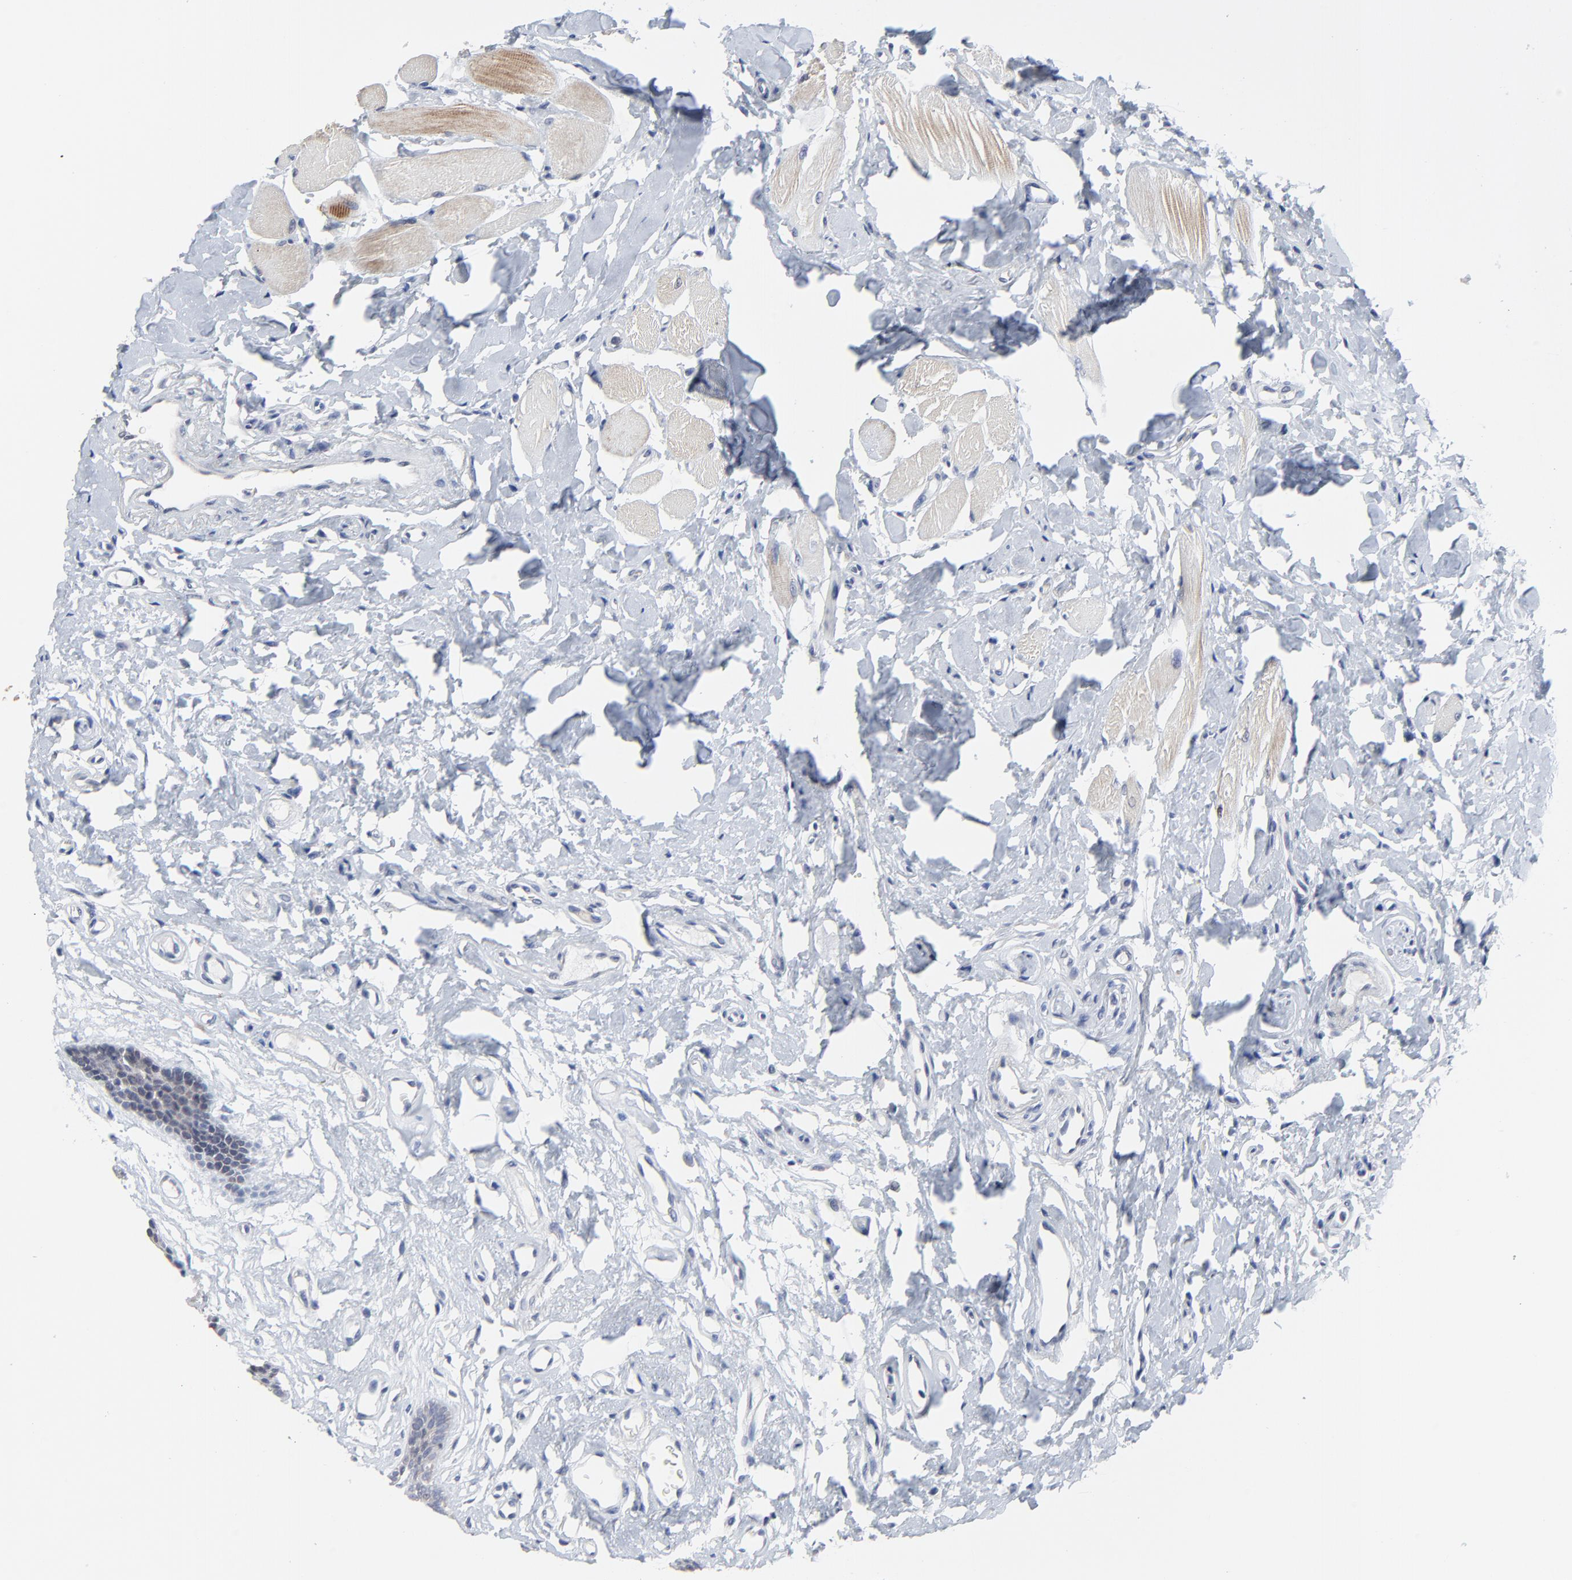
{"staining": {"intensity": "moderate", "quantity": "25%-75%", "location": "cytoplasmic/membranous,nuclear"}, "tissue": "oral mucosa", "cell_type": "Squamous epithelial cells", "image_type": "normal", "snomed": [{"axis": "morphology", "description": "Normal tissue, NOS"}, {"axis": "topography", "description": "Oral tissue"}], "caption": "Squamous epithelial cells exhibit moderate cytoplasmic/membranous,nuclear expression in about 25%-75% of cells in unremarkable oral mucosa. (brown staining indicates protein expression, while blue staining denotes nuclei).", "gene": "NLGN3", "patient": {"sex": "male", "age": 62}}